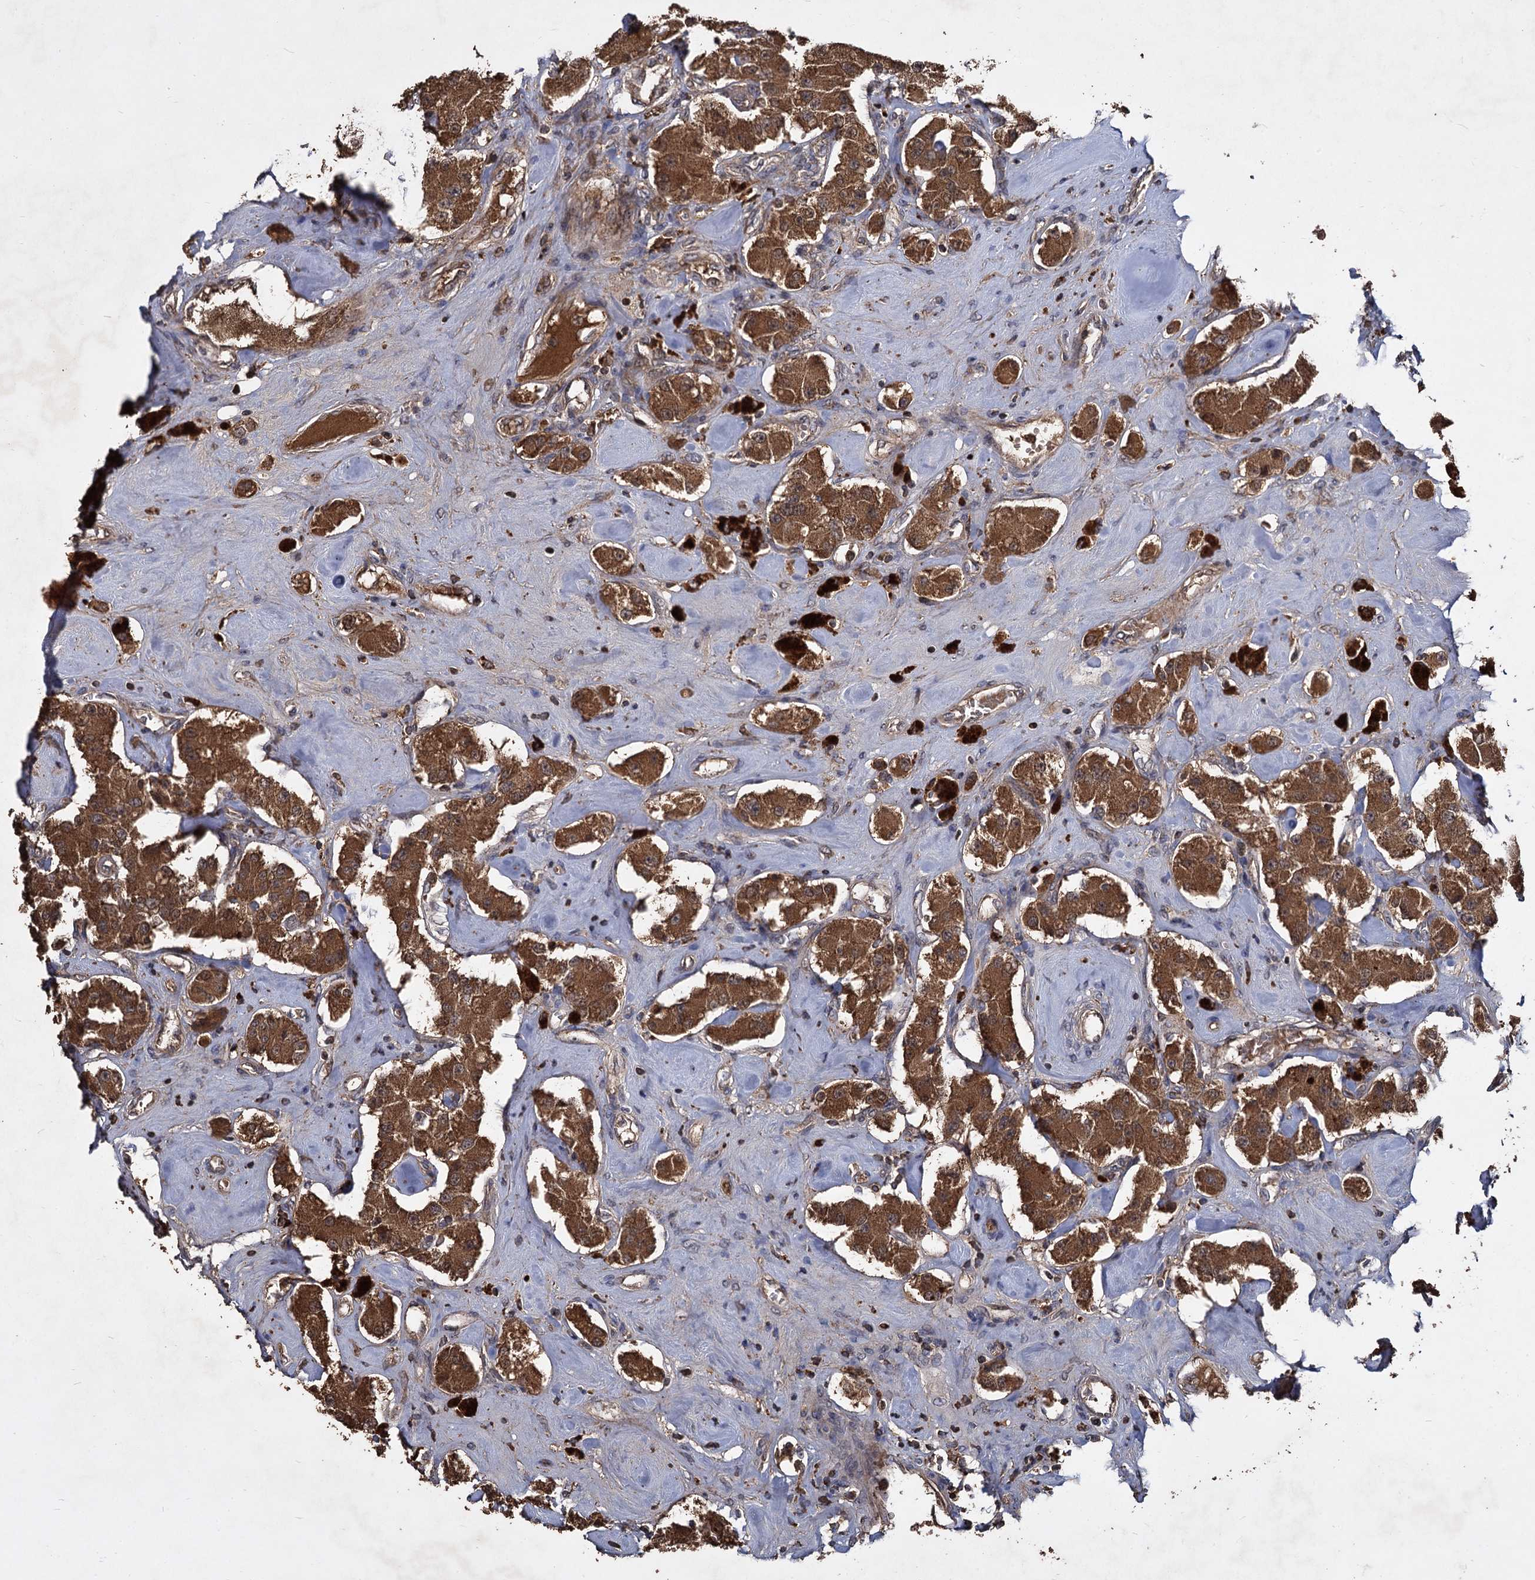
{"staining": {"intensity": "strong", "quantity": ">75%", "location": "cytoplasmic/membranous"}, "tissue": "carcinoid", "cell_type": "Tumor cells", "image_type": "cancer", "snomed": [{"axis": "morphology", "description": "Carcinoid, malignant, NOS"}, {"axis": "topography", "description": "Pancreas"}], "caption": "Carcinoid (malignant) stained with a brown dye shows strong cytoplasmic/membranous positive expression in about >75% of tumor cells.", "gene": "GCLC", "patient": {"sex": "male", "age": 41}}